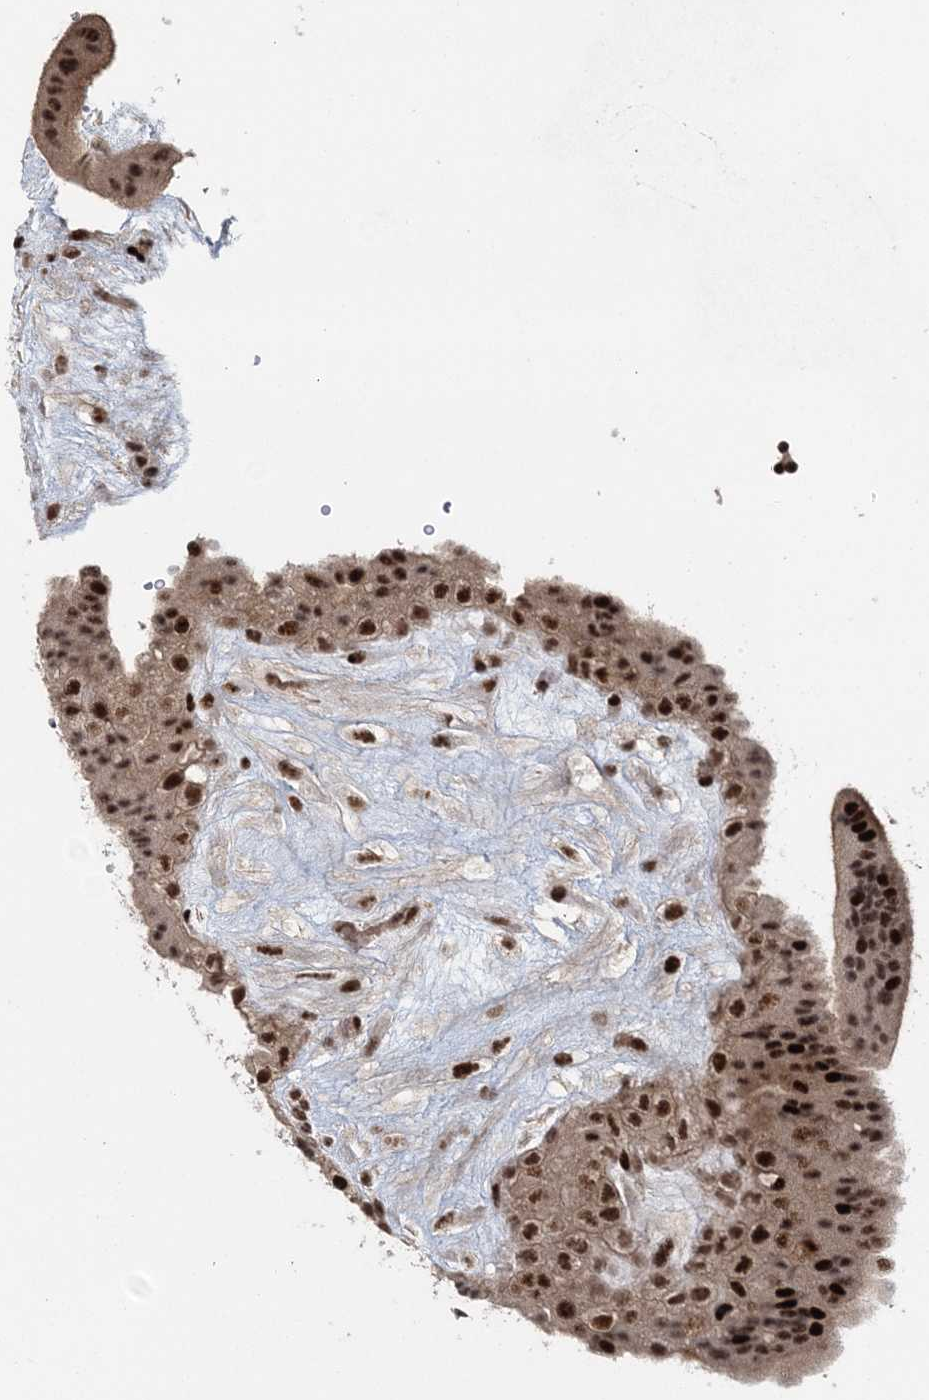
{"staining": {"intensity": "strong", "quantity": ">75%", "location": "cytoplasmic/membranous,nuclear"}, "tissue": "placenta", "cell_type": "Trophoblastic cells", "image_type": "normal", "snomed": [{"axis": "morphology", "description": "Normal tissue, NOS"}, {"axis": "topography", "description": "Placenta"}], "caption": "Immunohistochemical staining of unremarkable placenta displays high levels of strong cytoplasmic/membranous,nuclear positivity in about >75% of trophoblastic cells. Nuclei are stained in blue.", "gene": "CWC22", "patient": {"sex": "female", "age": 18}}